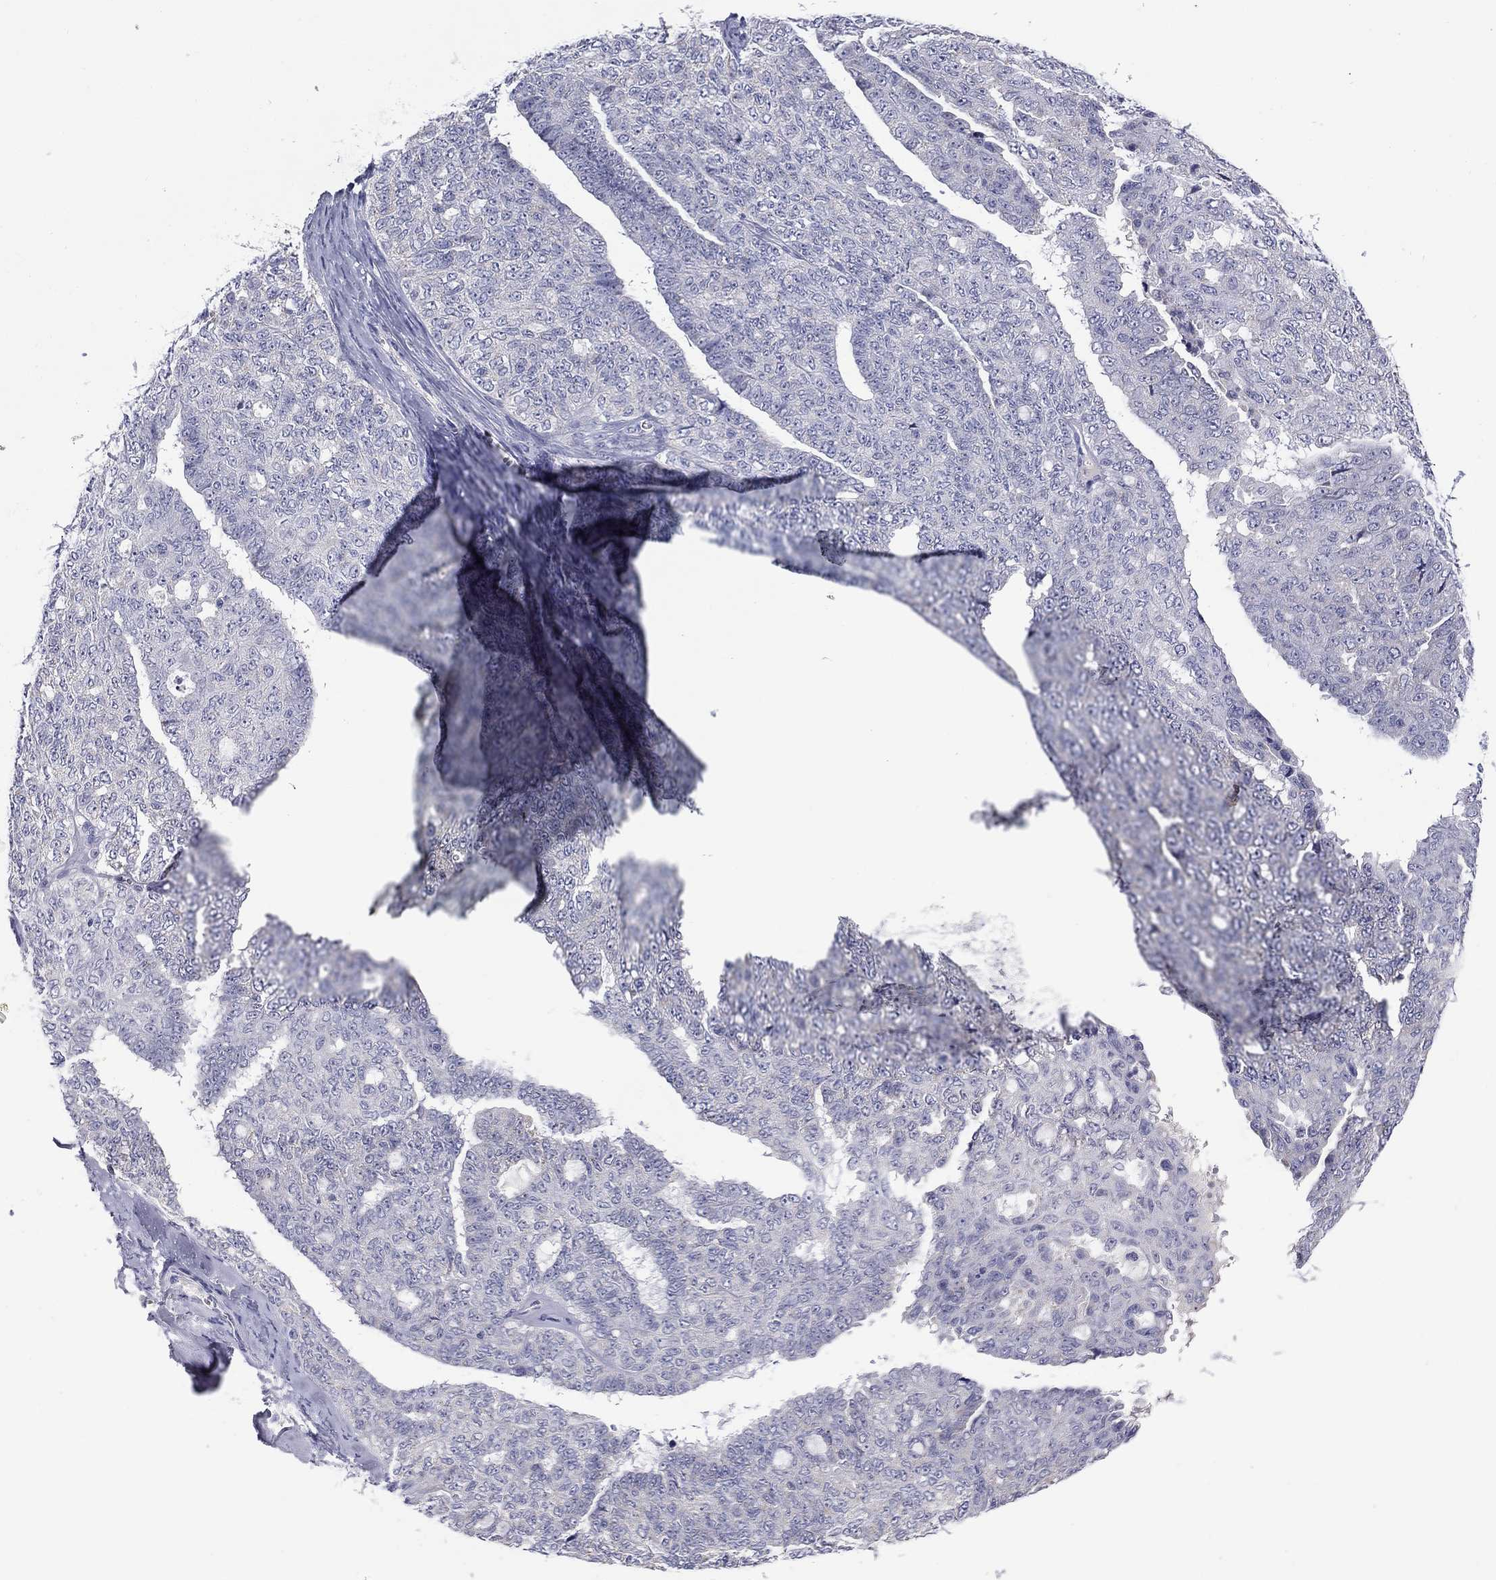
{"staining": {"intensity": "negative", "quantity": "none", "location": "none"}, "tissue": "ovarian cancer", "cell_type": "Tumor cells", "image_type": "cancer", "snomed": [{"axis": "morphology", "description": "Cystadenocarcinoma, serous, NOS"}, {"axis": "topography", "description": "Ovary"}], "caption": "DAB immunohistochemical staining of human ovarian cancer exhibits no significant staining in tumor cells. (DAB (3,3'-diaminobenzidine) immunohistochemistry with hematoxylin counter stain).", "gene": "FRK", "patient": {"sex": "female", "age": 71}}